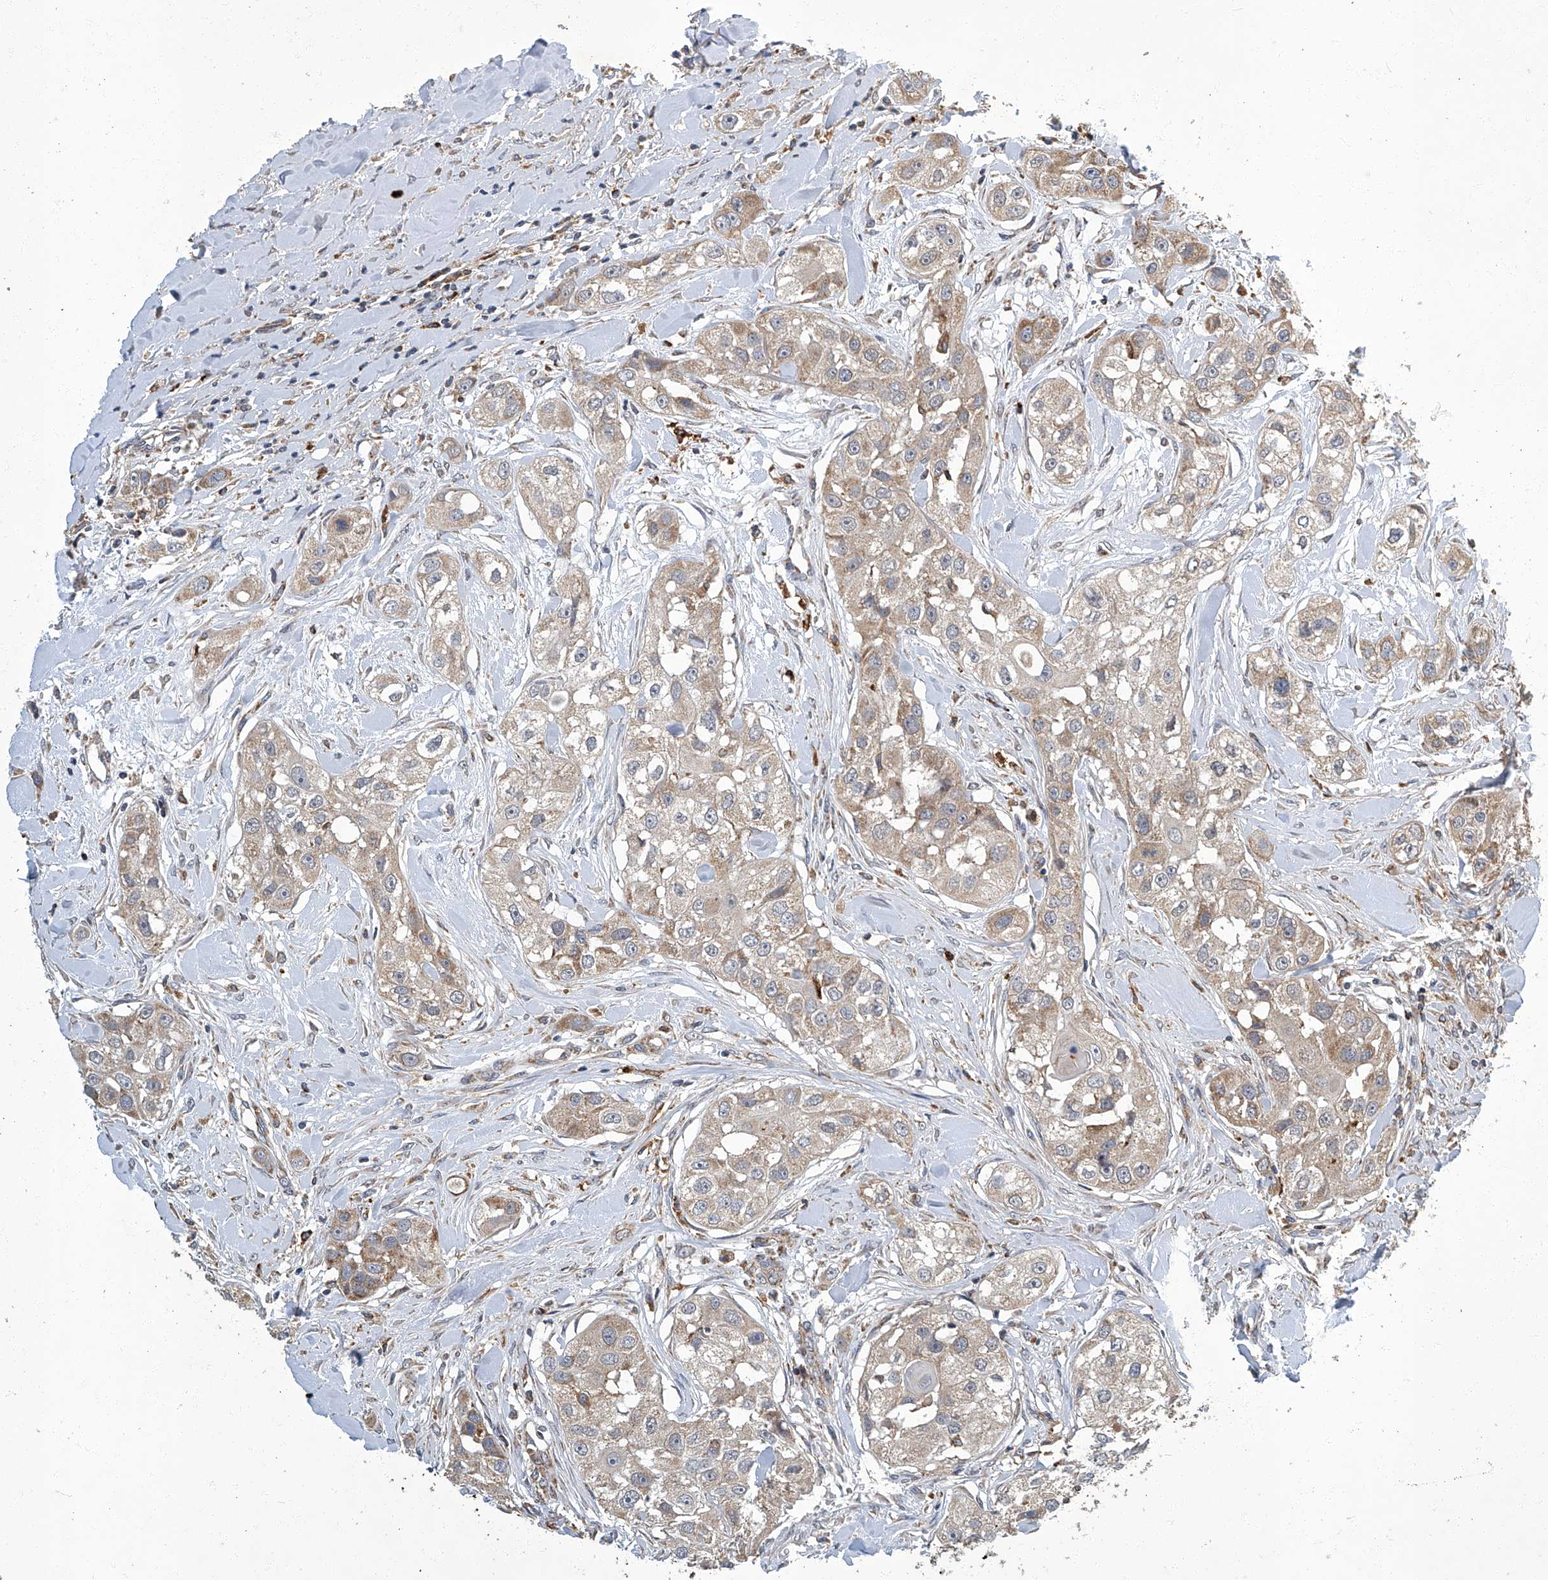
{"staining": {"intensity": "weak", "quantity": "<25%", "location": "cytoplasmic/membranous"}, "tissue": "head and neck cancer", "cell_type": "Tumor cells", "image_type": "cancer", "snomed": [{"axis": "morphology", "description": "Normal tissue, NOS"}, {"axis": "morphology", "description": "Squamous cell carcinoma, NOS"}, {"axis": "topography", "description": "Skeletal muscle"}, {"axis": "topography", "description": "Head-Neck"}], "caption": "An IHC micrograph of squamous cell carcinoma (head and neck) is shown. There is no staining in tumor cells of squamous cell carcinoma (head and neck). (DAB (3,3'-diaminobenzidine) immunohistochemistry (IHC) visualized using brightfield microscopy, high magnification).", "gene": "TNFRSF13B", "patient": {"sex": "male", "age": 51}}